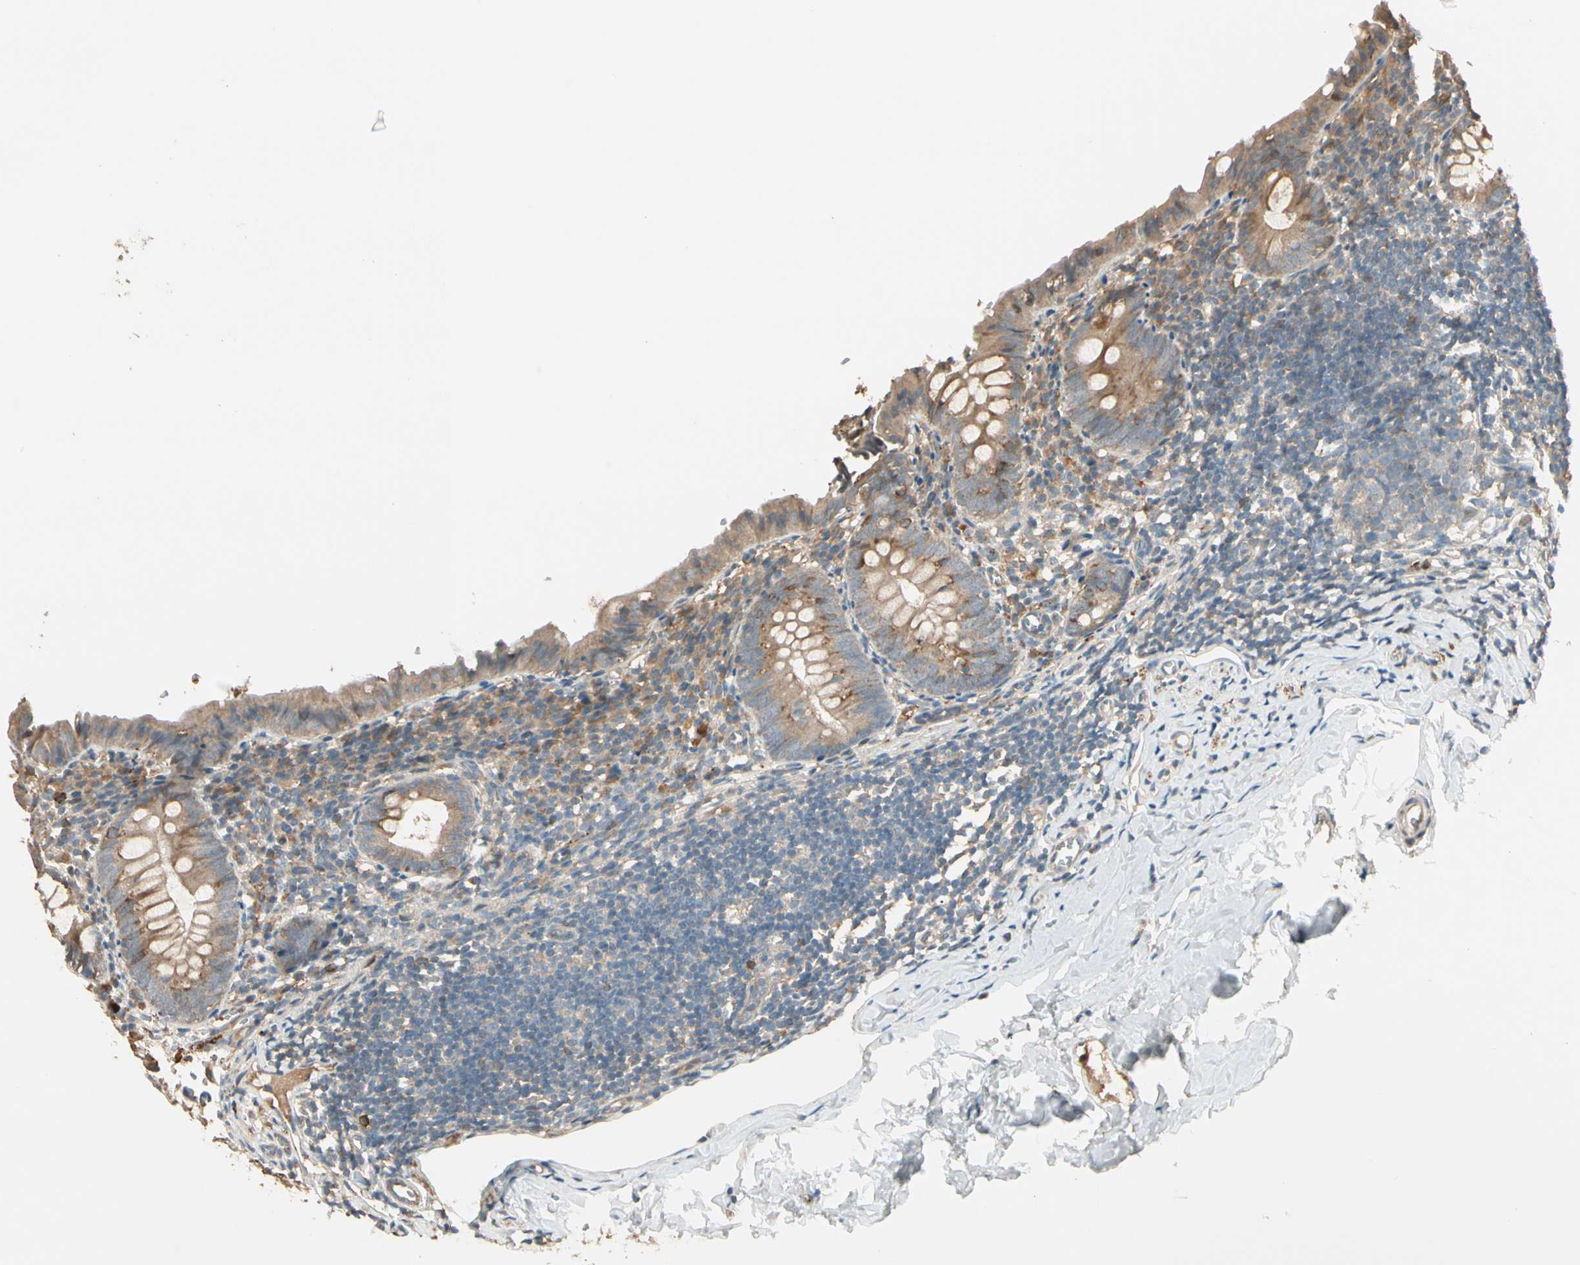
{"staining": {"intensity": "moderate", "quantity": ">75%", "location": "cytoplasmic/membranous"}, "tissue": "appendix", "cell_type": "Glandular cells", "image_type": "normal", "snomed": [{"axis": "morphology", "description": "Normal tissue, NOS"}, {"axis": "topography", "description": "Appendix"}], "caption": "High-magnification brightfield microscopy of unremarkable appendix stained with DAB (brown) and counterstained with hematoxylin (blue). glandular cells exhibit moderate cytoplasmic/membranous positivity is appreciated in about>75% of cells.", "gene": "TNFRSF21", "patient": {"sex": "female", "age": 10}}